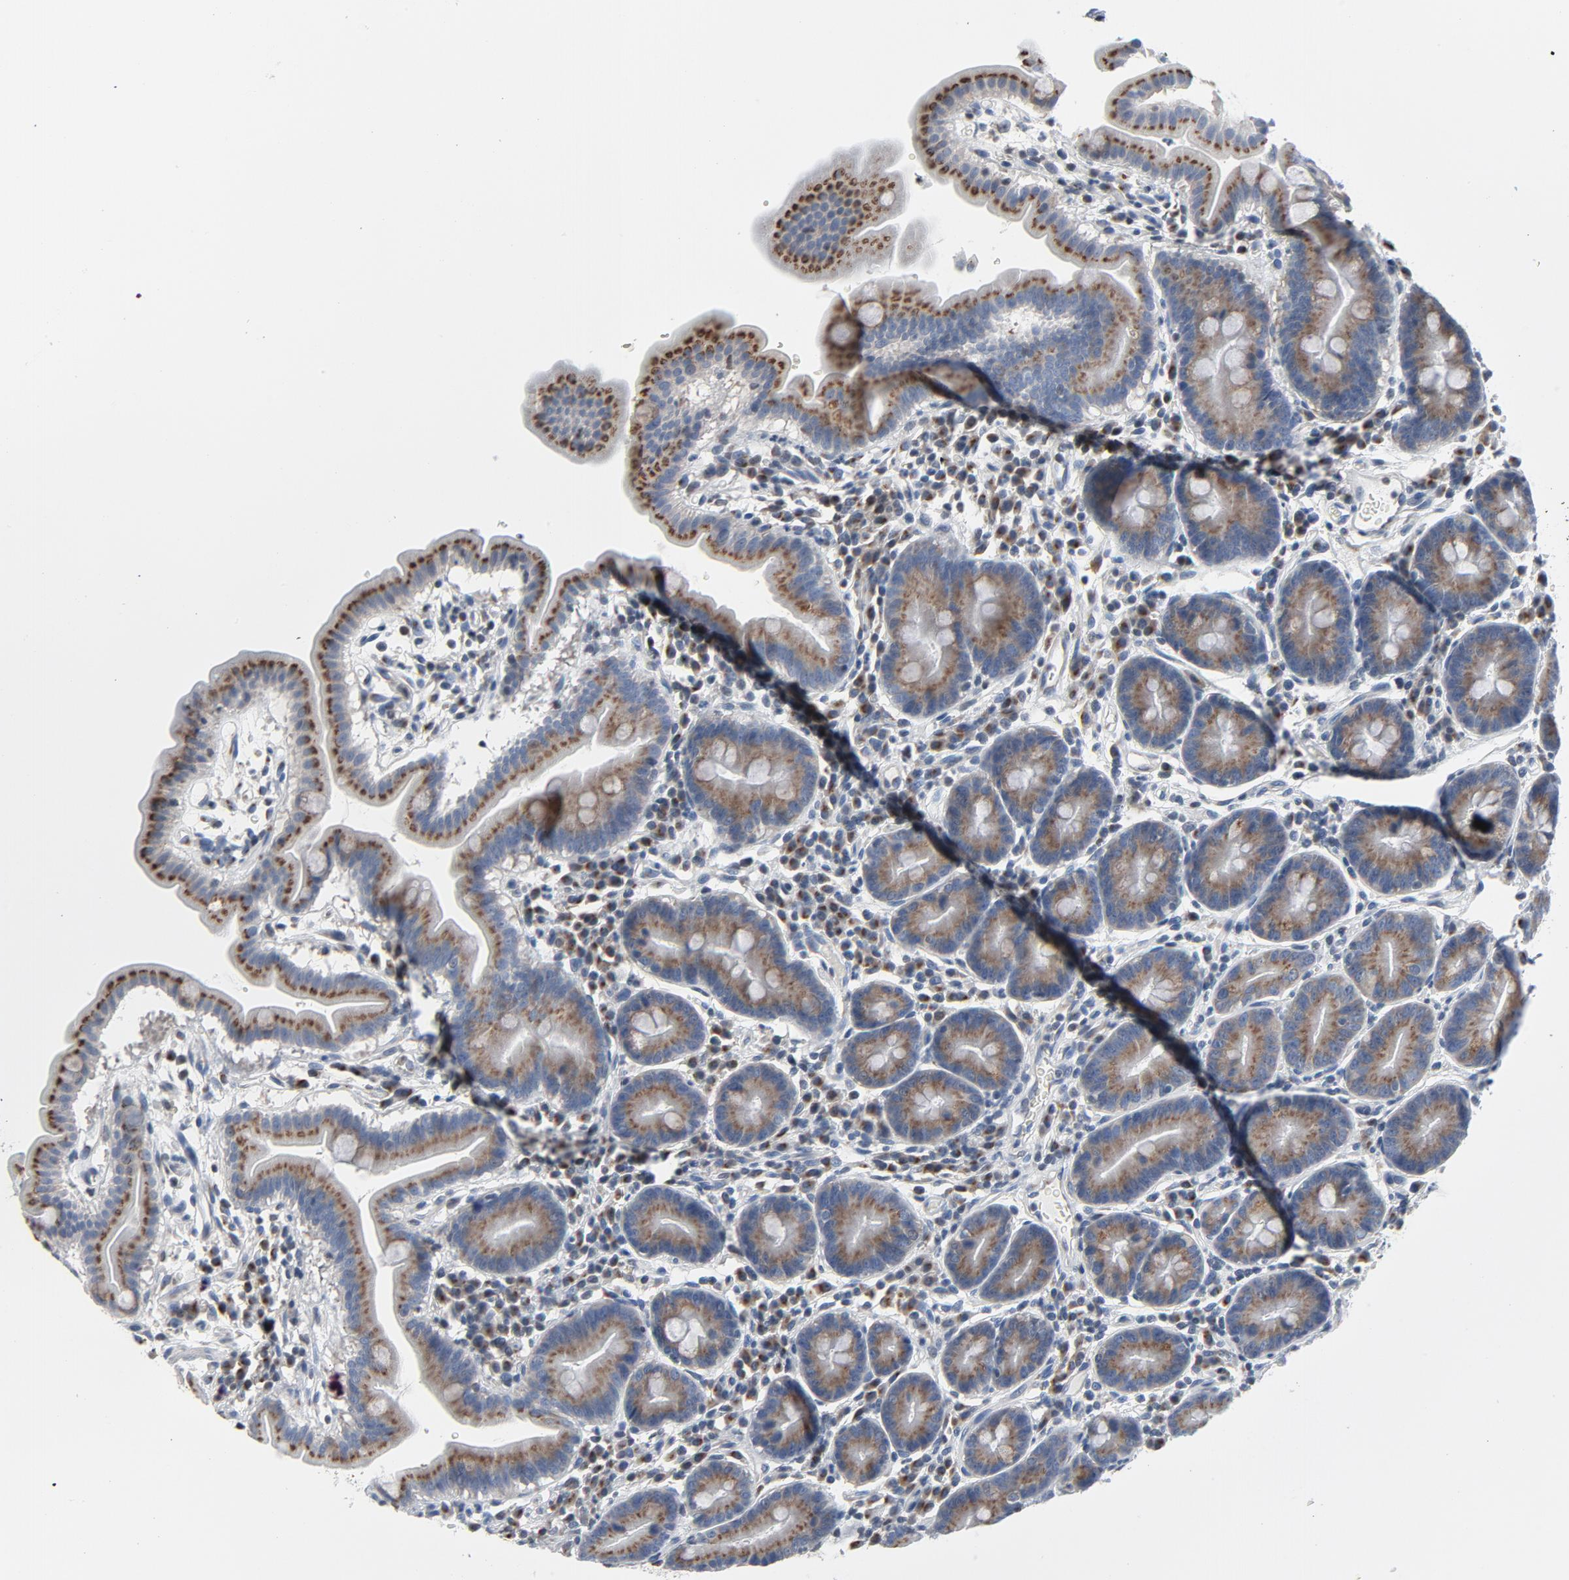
{"staining": {"intensity": "moderate", "quantity": ">75%", "location": "cytoplasmic/membranous"}, "tissue": "duodenum", "cell_type": "Glandular cells", "image_type": "normal", "snomed": [{"axis": "morphology", "description": "Normal tissue, NOS"}, {"axis": "topography", "description": "Duodenum"}], "caption": "High-power microscopy captured an immunohistochemistry (IHC) image of normal duodenum, revealing moderate cytoplasmic/membranous positivity in about >75% of glandular cells. The protein of interest is shown in brown color, while the nuclei are stained blue.", "gene": "YIPF6", "patient": {"sex": "male", "age": 50}}